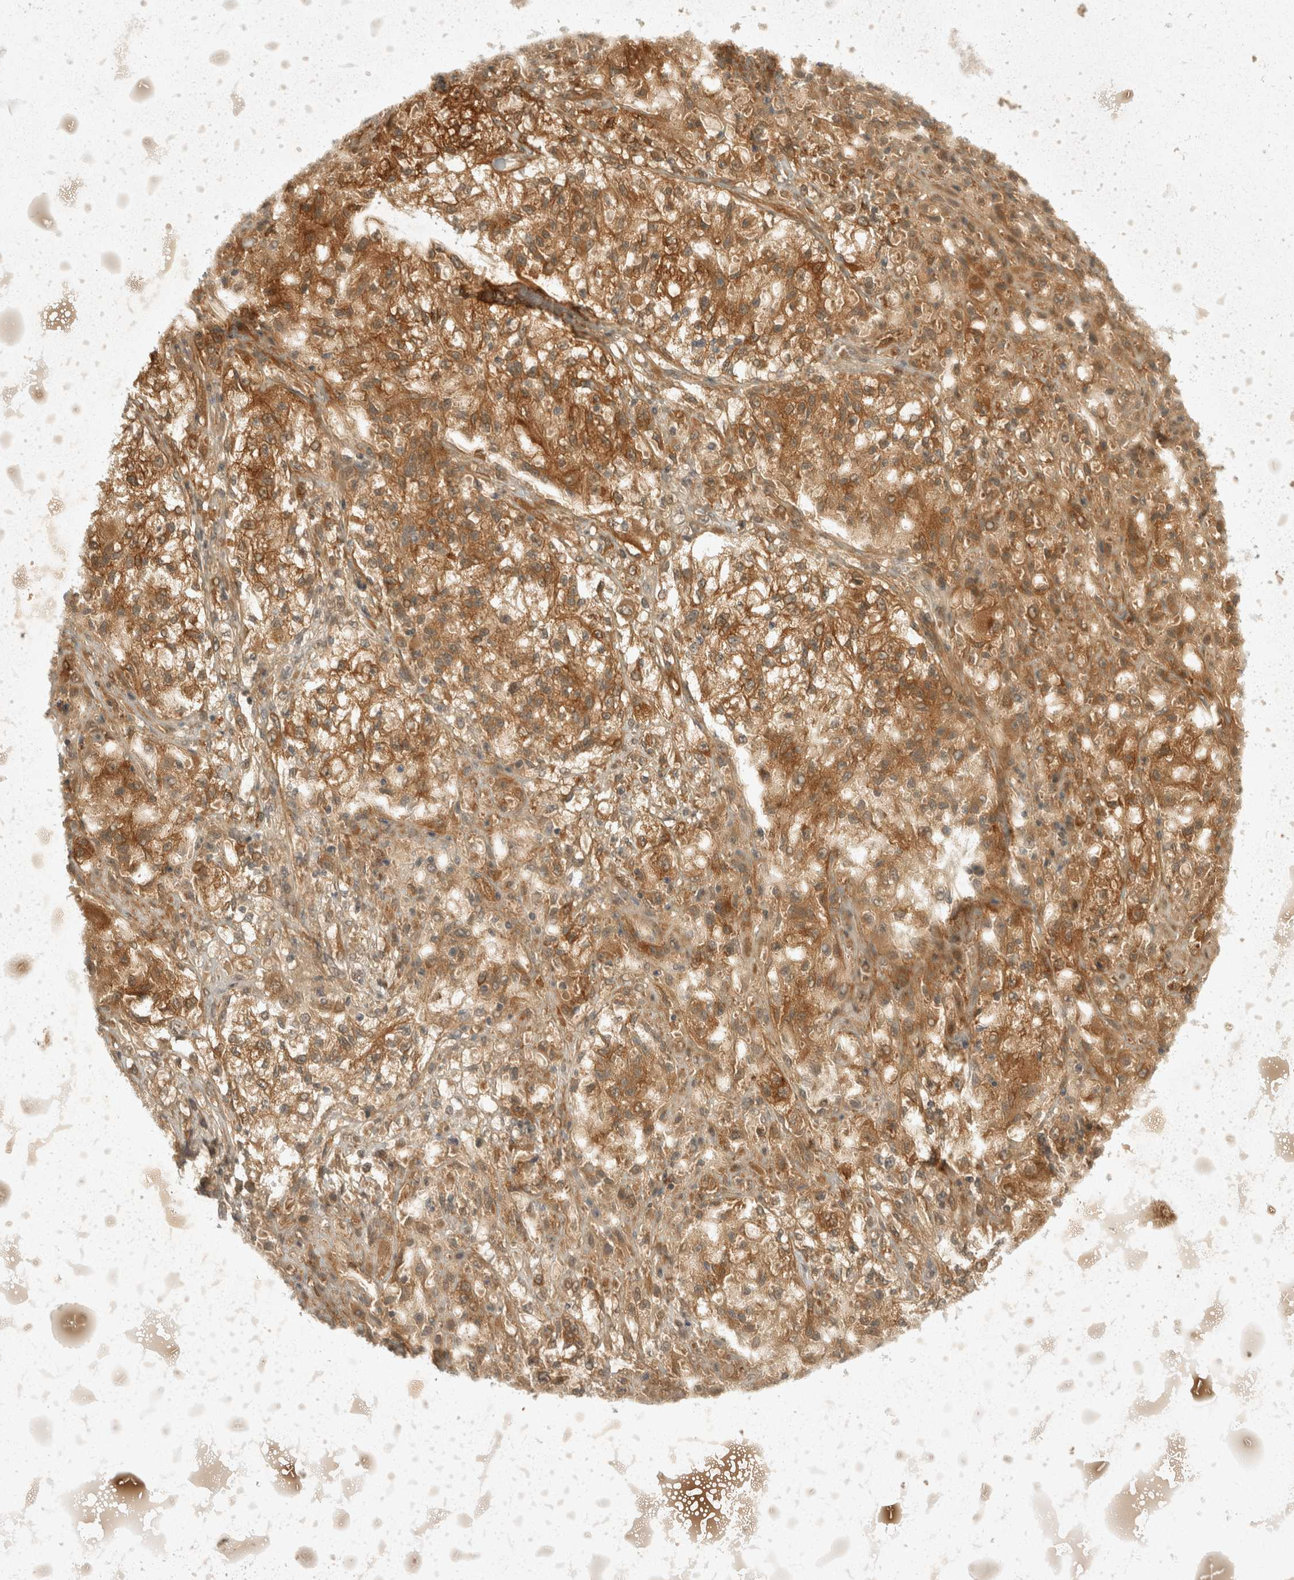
{"staining": {"intensity": "moderate", "quantity": ">75%", "location": "cytoplasmic/membranous"}, "tissue": "melanoma", "cell_type": "Tumor cells", "image_type": "cancer", "snomed": [{"axis": "morphology", "description": "Malignant melanoma, NOS"}, {"axis": "topography", "description": "Skin of head"}], "caption": "A high-resolution histopathology image shows IHC staining of melanoma, which exhibits moderate cytoplasmic/membranous expression in about >75% of tumor cells.", "gene": "TOM1L2", "patient": {"sex": "male", "age": 83}}